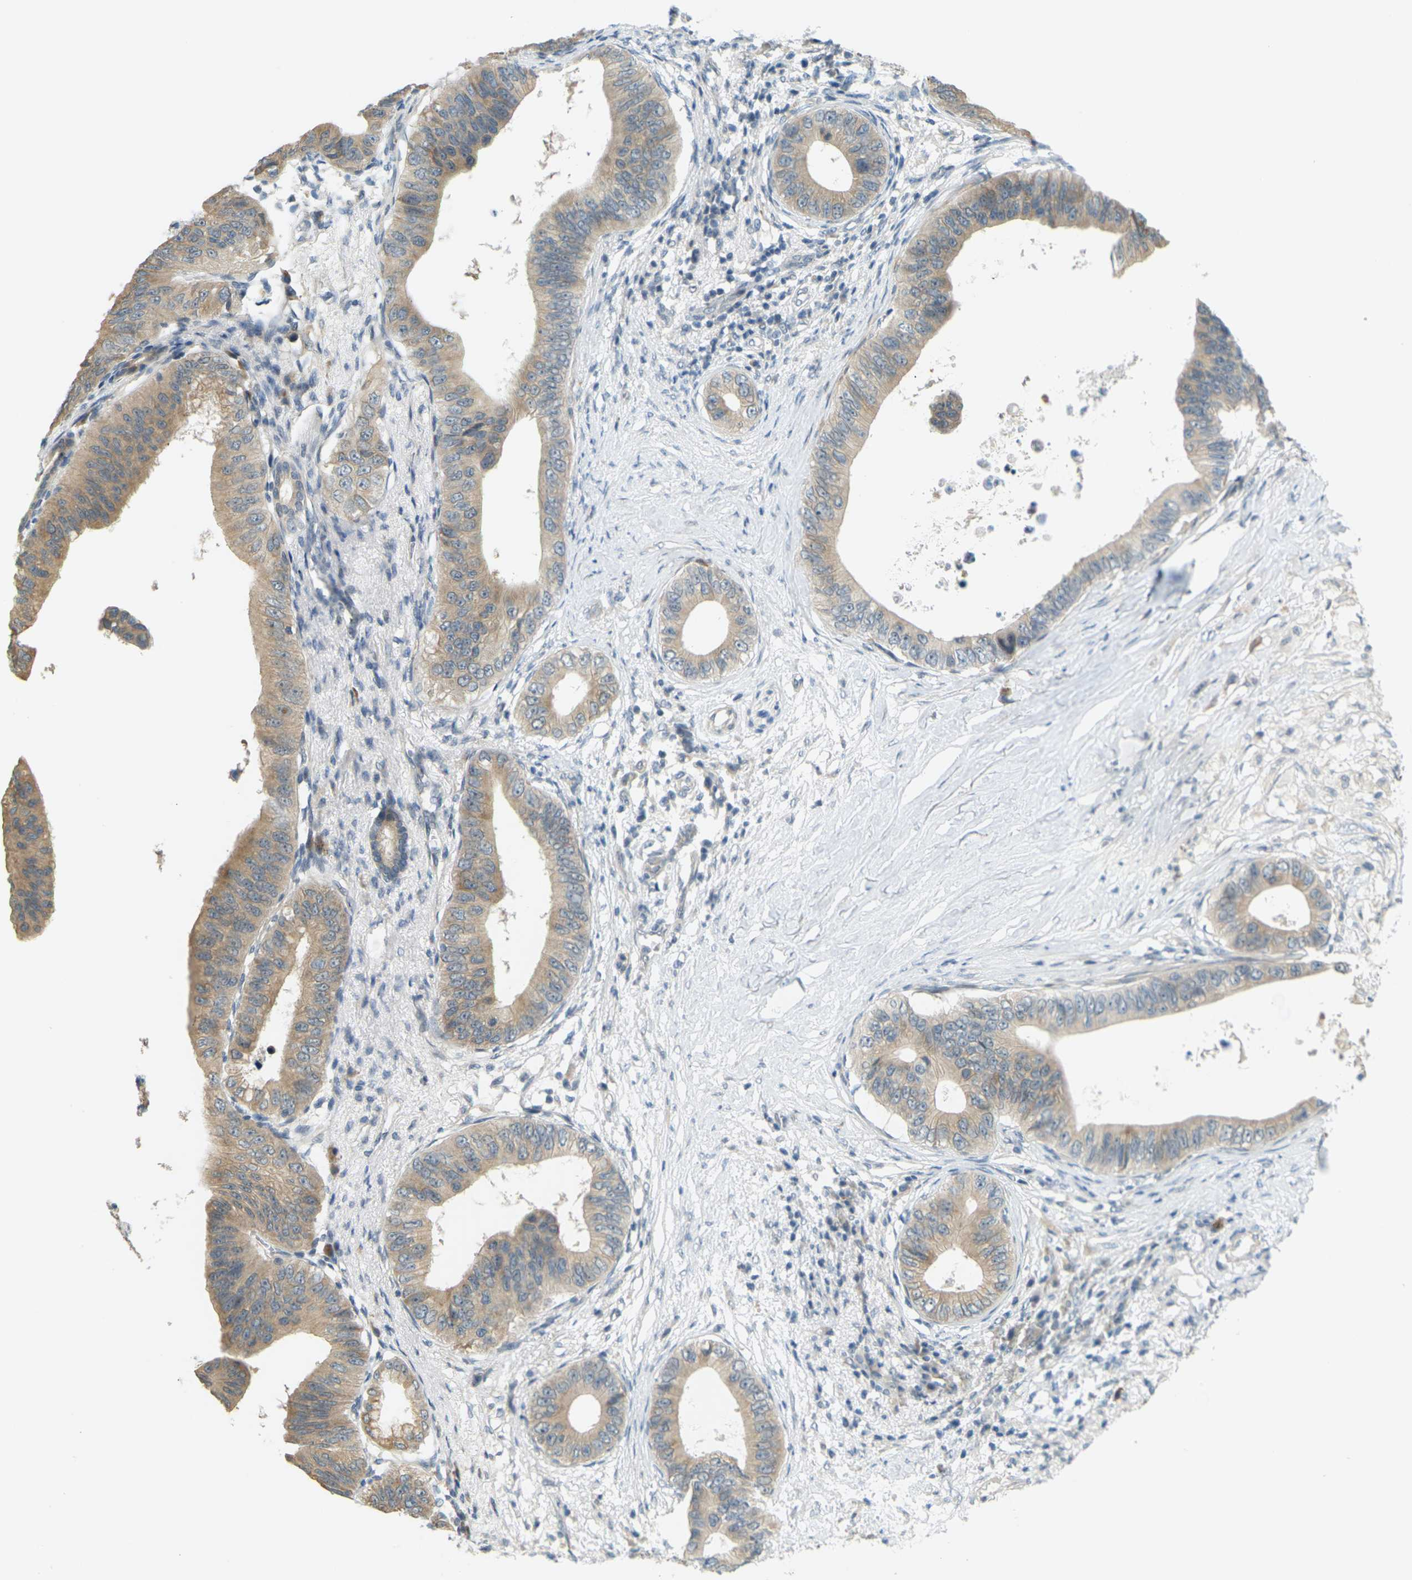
{"staining": {"intensity": "weak", "quantity": ">75%", "location": "cytoplasmic/membranous"}, "tissue": "pancreatic cancer", "cell_type": "Tumor cells", "image_type": "cancer", "snomed": [{"axis": "morphology", "description": "Adenocarcinoma, NOS"}, {"axis": "topography", "description": "Pancreas"}], "caption": "Weak cytoplasmic/membranous staining is identified in about >75% of tumor cells in pancreatic cancer. (DAB (3,3'-diaminobenzidine) = brown stain, brightfield microscopy at high magnification).", "gene": "SOCS6", "patient": {"sex": "male", "age": 77}}